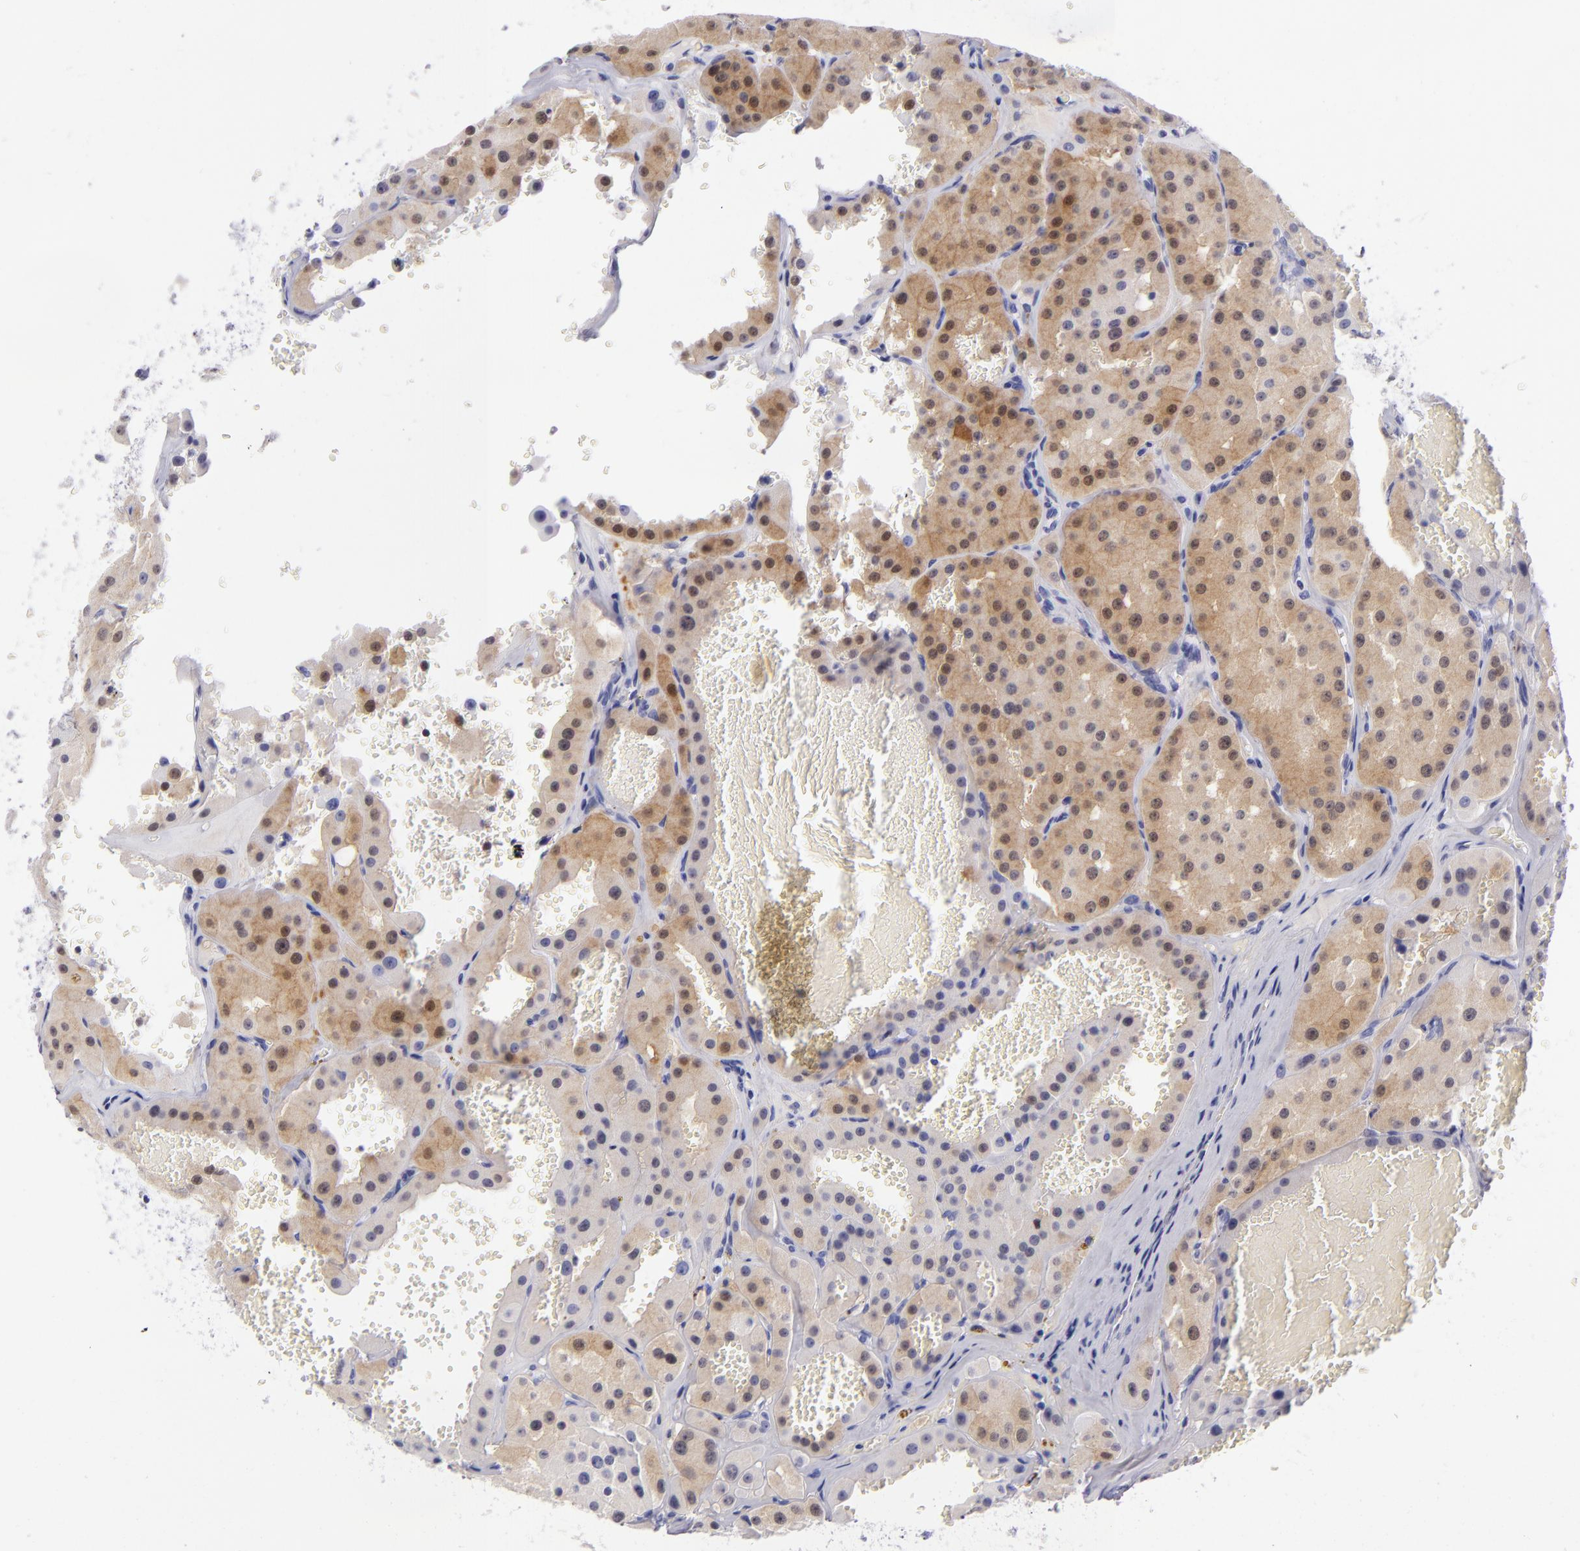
{"staining": {"intensity": "moderate", "quantity": ">75%", "location": "cytoplasmic/membranous,nuclear"}, "tissue": "renal cancer", "cell_type": "Tumor cells", "image_type": "cancer", "snomed": [{"axis": "morphology", "description": "Adenocarcinoma, uncertain malignant potential"}, {"axis": "topography", "description": "Kidney"}], "caption": "Protein expression analysis of renal adenocarcinoma,  uncertain malignant potential exhibits moderate cytoplasmic/membranous and nuclear positivity in about >75% of tumor cells.", "gene": "PVALB", "patient": {"sex": "male", "age": 63}}